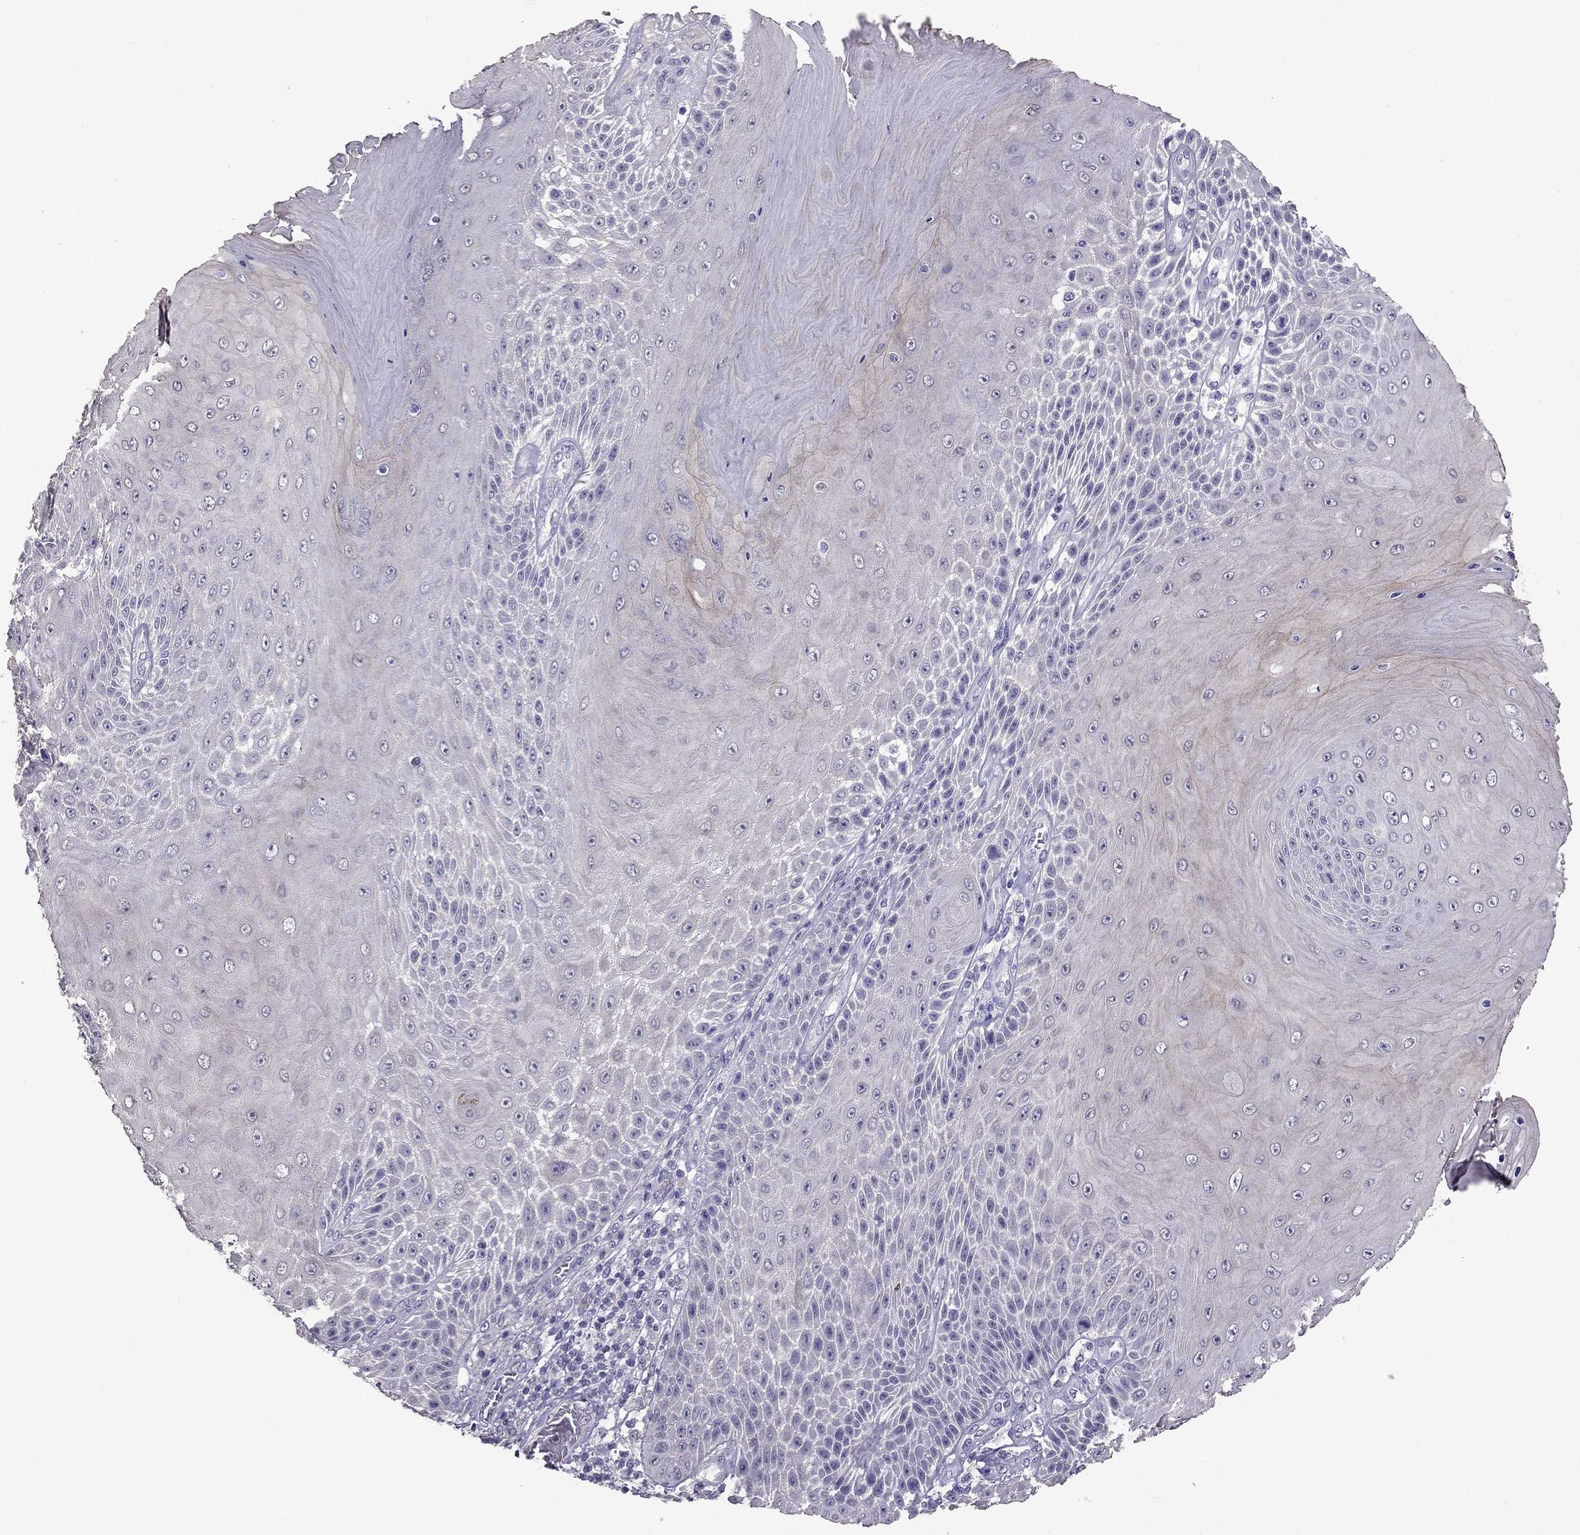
{"staining": {"intensity": "negative", "quantity": "none", "location": "none"}, "tissue": "skin cancer", "cell_type": "Tumor cells", "image_type": "cancer", "snomed": [{"axis": "morphology", "description": "Squamous cell carcinoma, NOS"}, {"axis": "topography", "description": "Skin"}], "caption": "Immunohistochemistry histopathology image of skin cancer stained for a protein (brown), which reveals no staining in tumor cells.", "gene": "SCG5", "patient": {"sex": "male", "age": 62}}